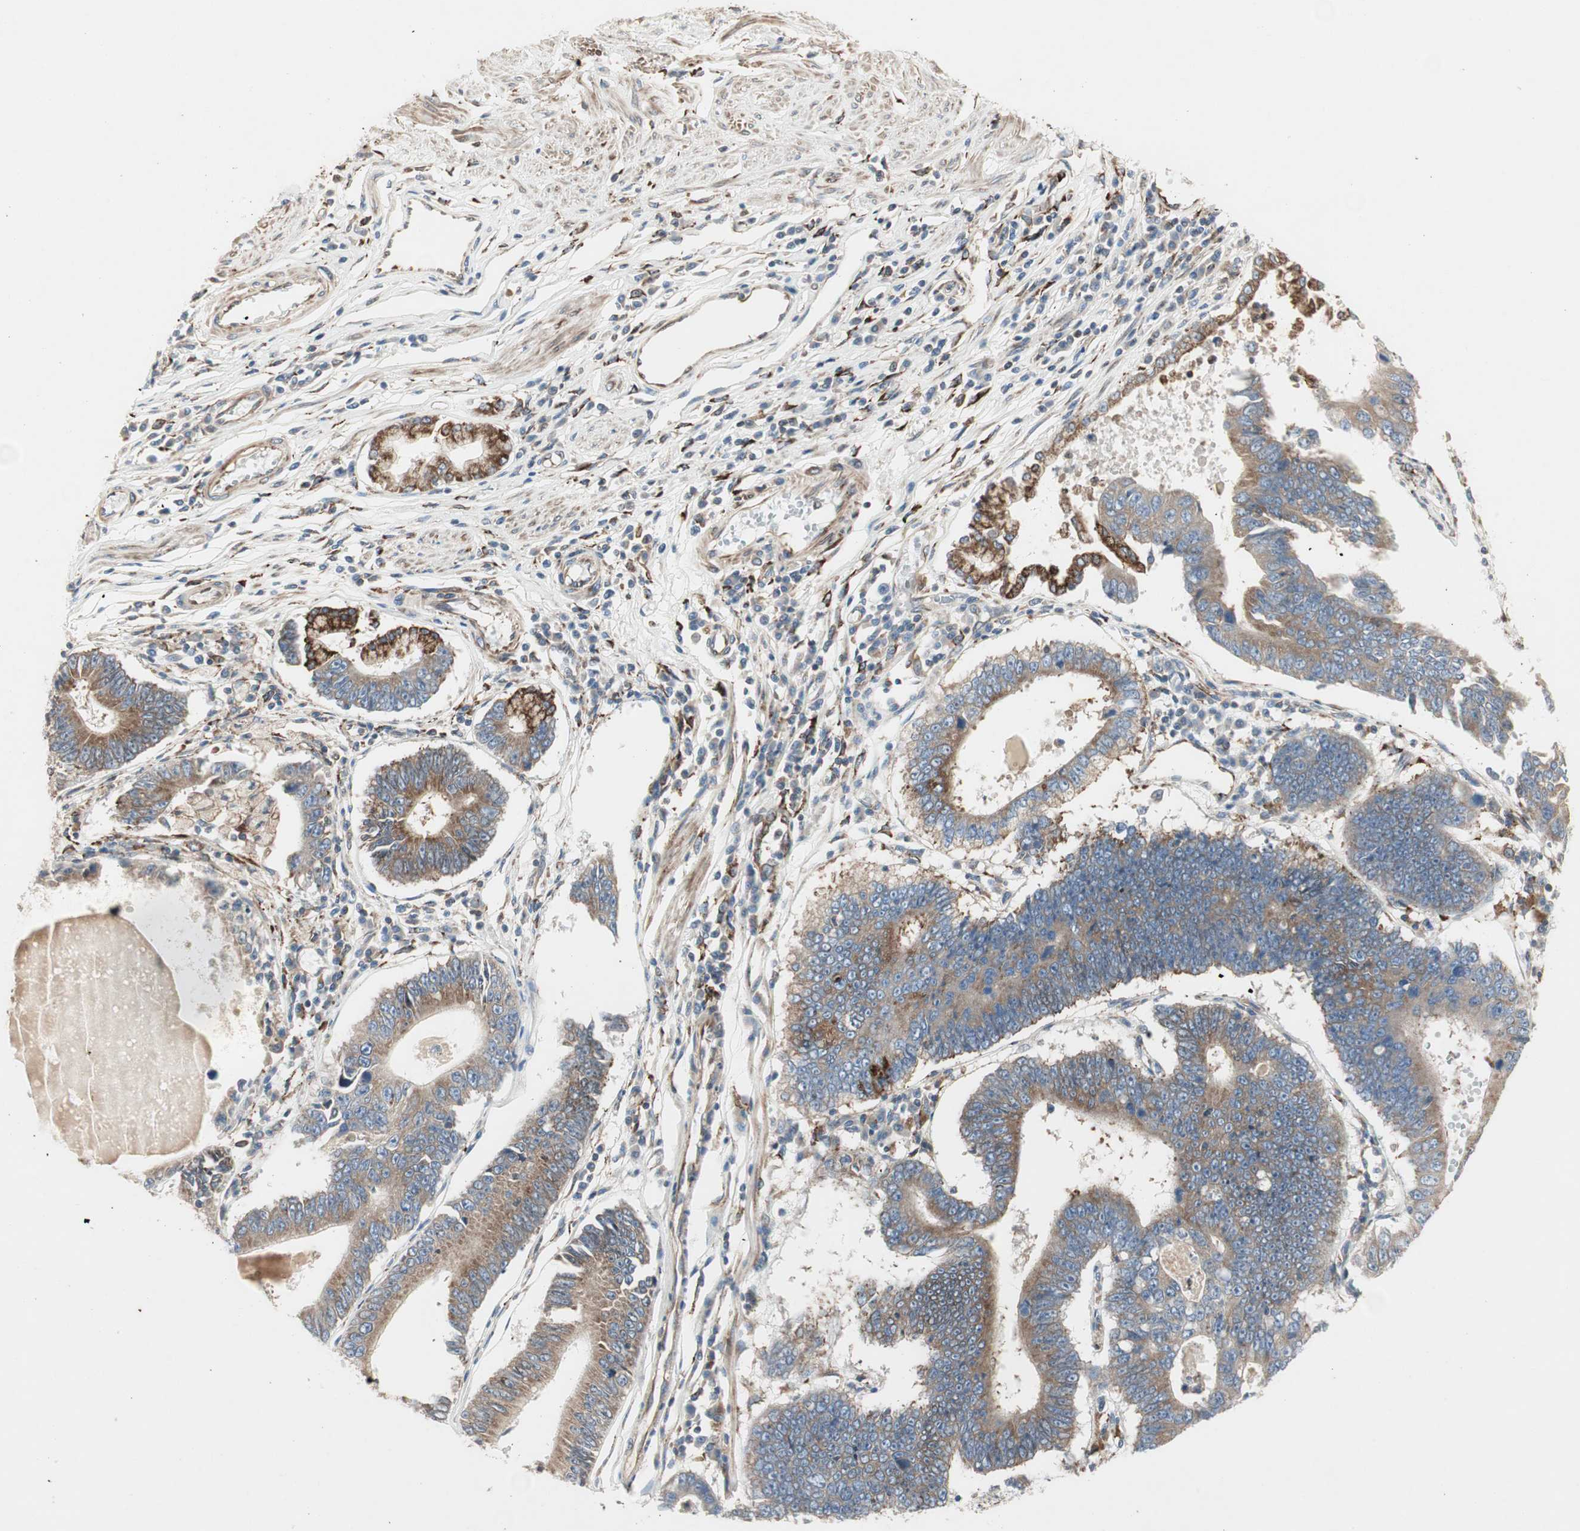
{"staining": {"intensity": "moderate", "quantity": ">75%", "location": "cytoplasmic/membranous"}, "tissue": "stomach cancer", "cell_type": "Tumor cells", "image_type": "cancer", "snomed": [{"axis": "morphology", "description": "Adenocarcinoma, NOS"}, {"axis": "topography", "description": "Stomach"}], "caption": "There is medium levels of moderate cytoplasmic/membranous positivity in tumor cells of stomach cancer, as demonstrated by immunohistochemical staining (brown color).", "gene": "H6PD", "patient": {"sex": "male", "age": 59}}